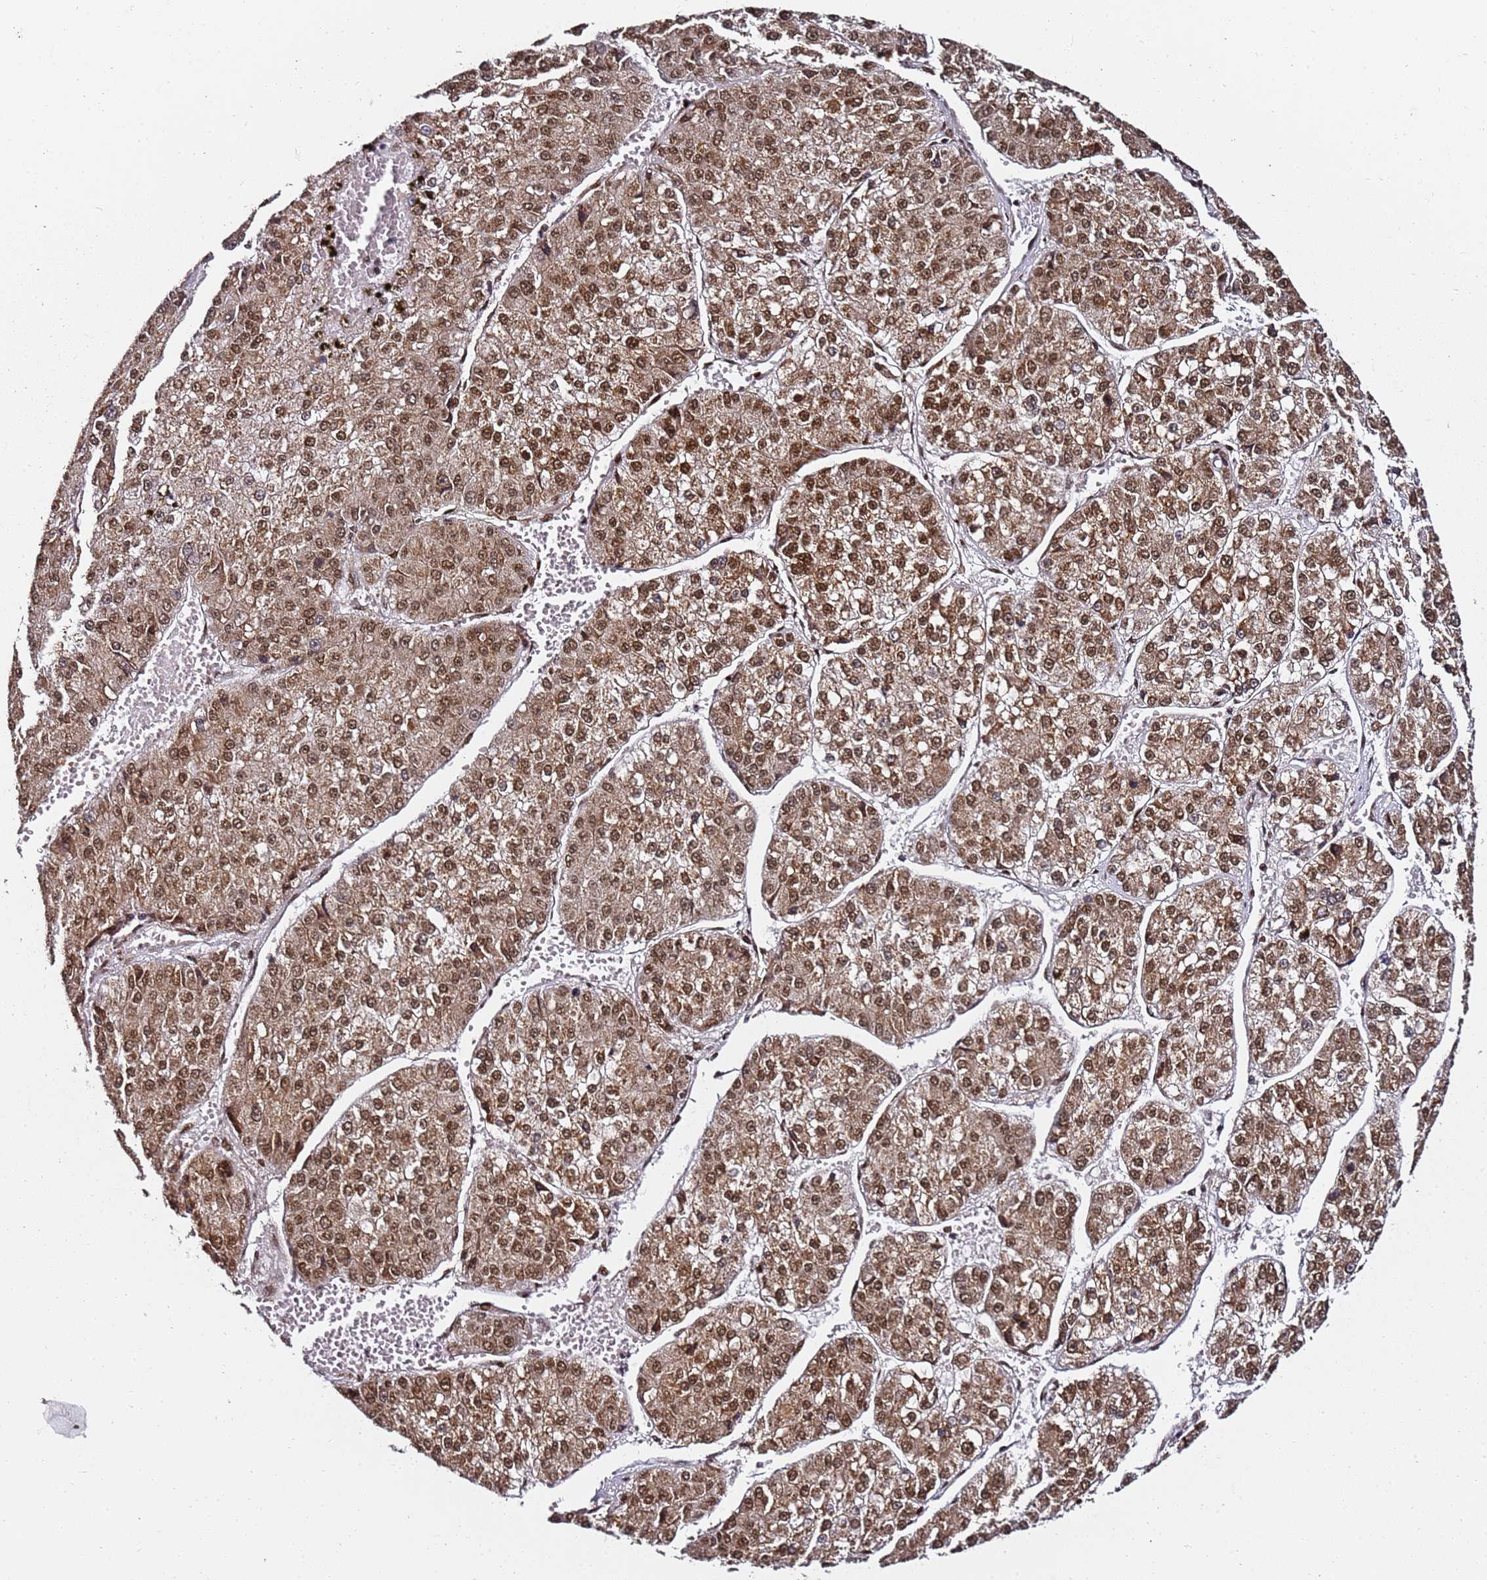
{"staining": {"intensity": "strong", "quantity": ">75%", "location": "cytoplasmic/membranous,nuclear"}, "tissue": "liver cancer", "cell_type": "Tumor cells", "image_type": "cancer", "snomed": [{"axis": "morphology", "description": "Carcinoma, Hepatocellular, NOS"}, {"axis": "topography", "description": "Liver"}], "caption": "High-power microscopy captured an immunohistochemistry image of liver cancer, revealing strong cytoplasmic/membranous and nuclear positivity in about >75% of tumor cells.", "gene": "TP53AIP1", "patient": {"sex": "female", "age": 73}}